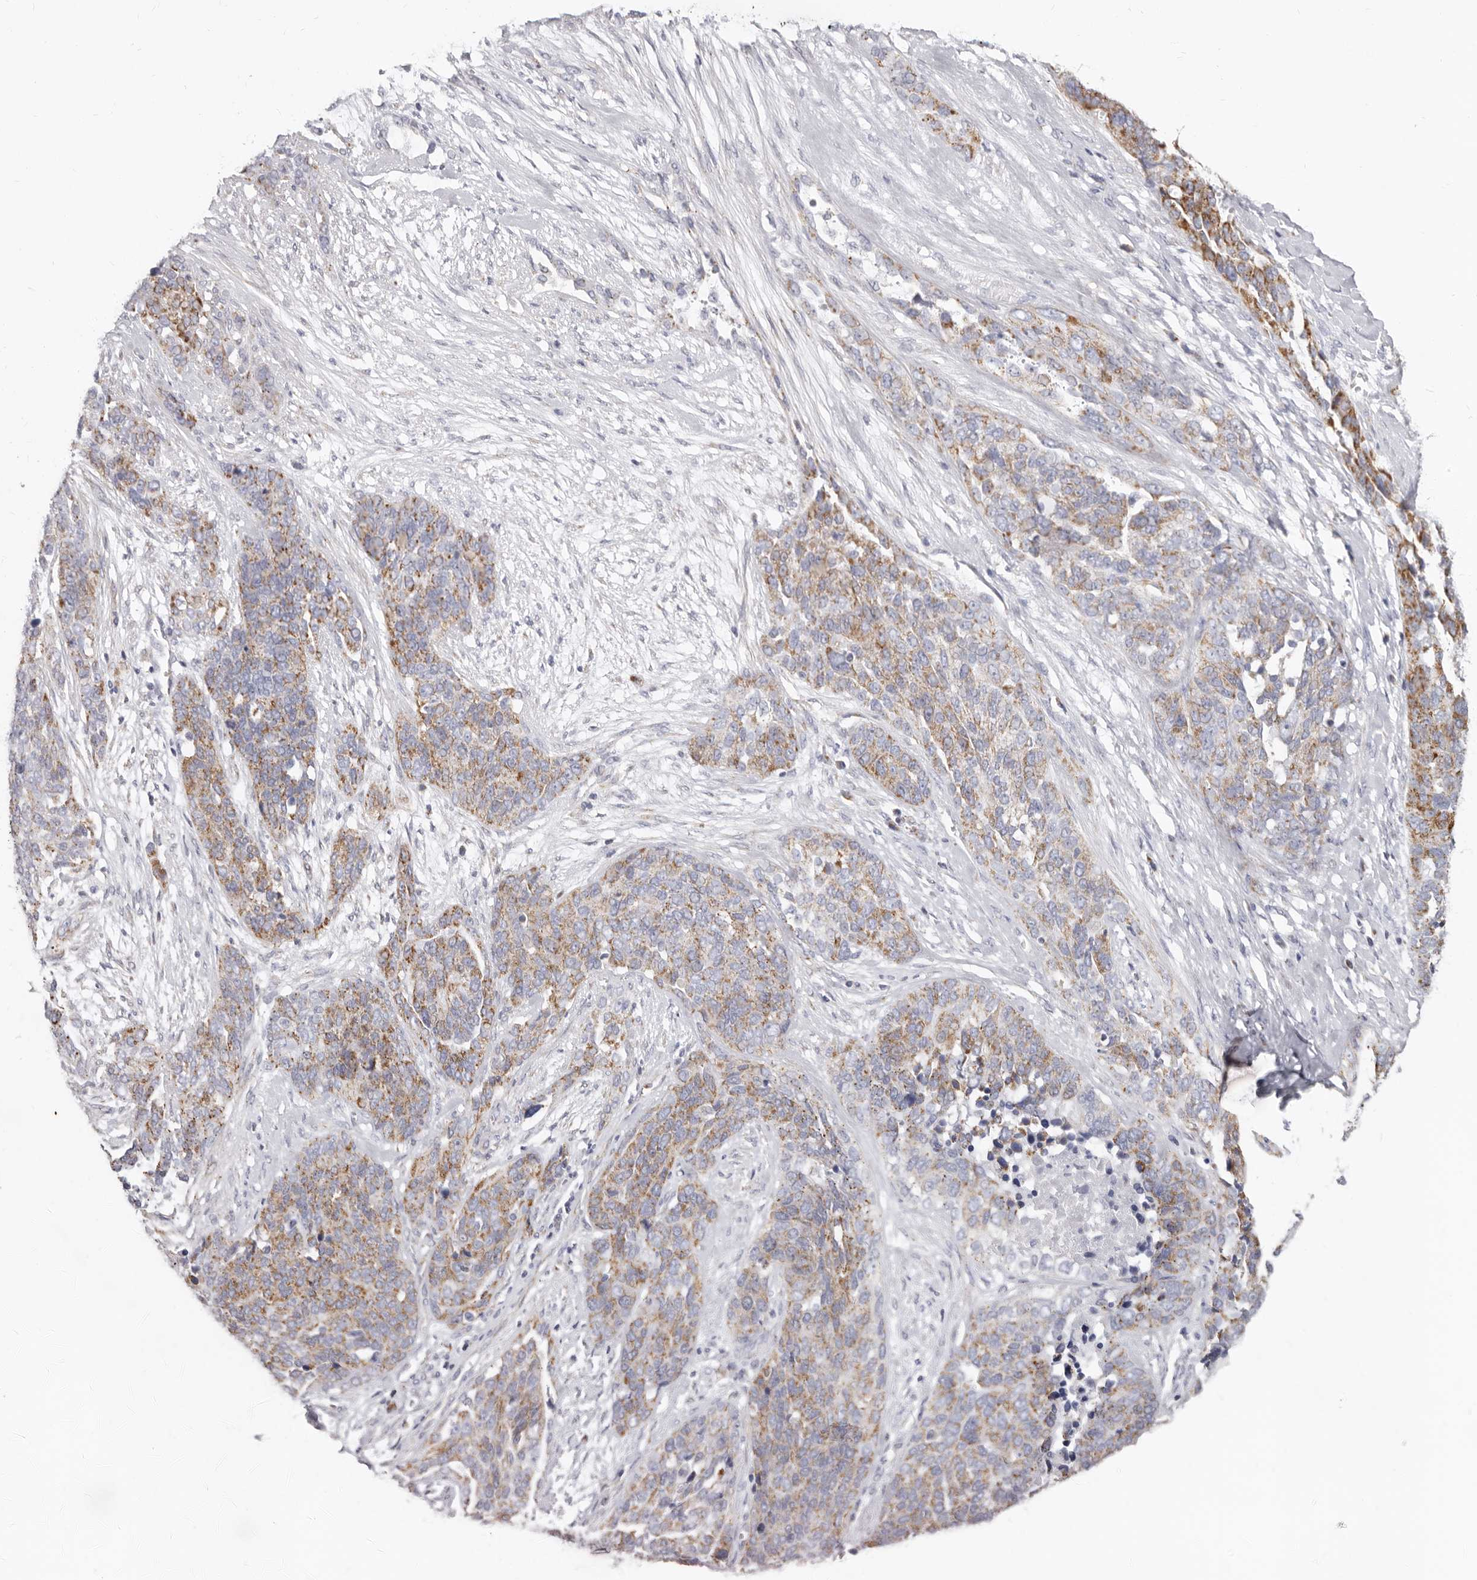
{"staining": {"intensity": "moderate", "quantity": ">75%", "location": "cytoplasmic/membranous"}, "tissue": "ovarian cancer", "cell_type": "Tumor cells", "image_type": "cancer", "snomed": [{"axis": "morphology", "description": "Cystadenocarcinoma, serous, NOS"}, {"axis": "topography", "description": "Ovary"}], "caption": "Immunohistochemical staining of ovarian cancer (serous cystadenocarcinoma) demonstrates moderate cytoplasmic/membranous protein staining in about >75% of tumor cells. (brown staining indicates protein expression, while blue staining denotes nuclei).", "gene": "RSPO2", "patient": {"sex": "female", "age": 44}}